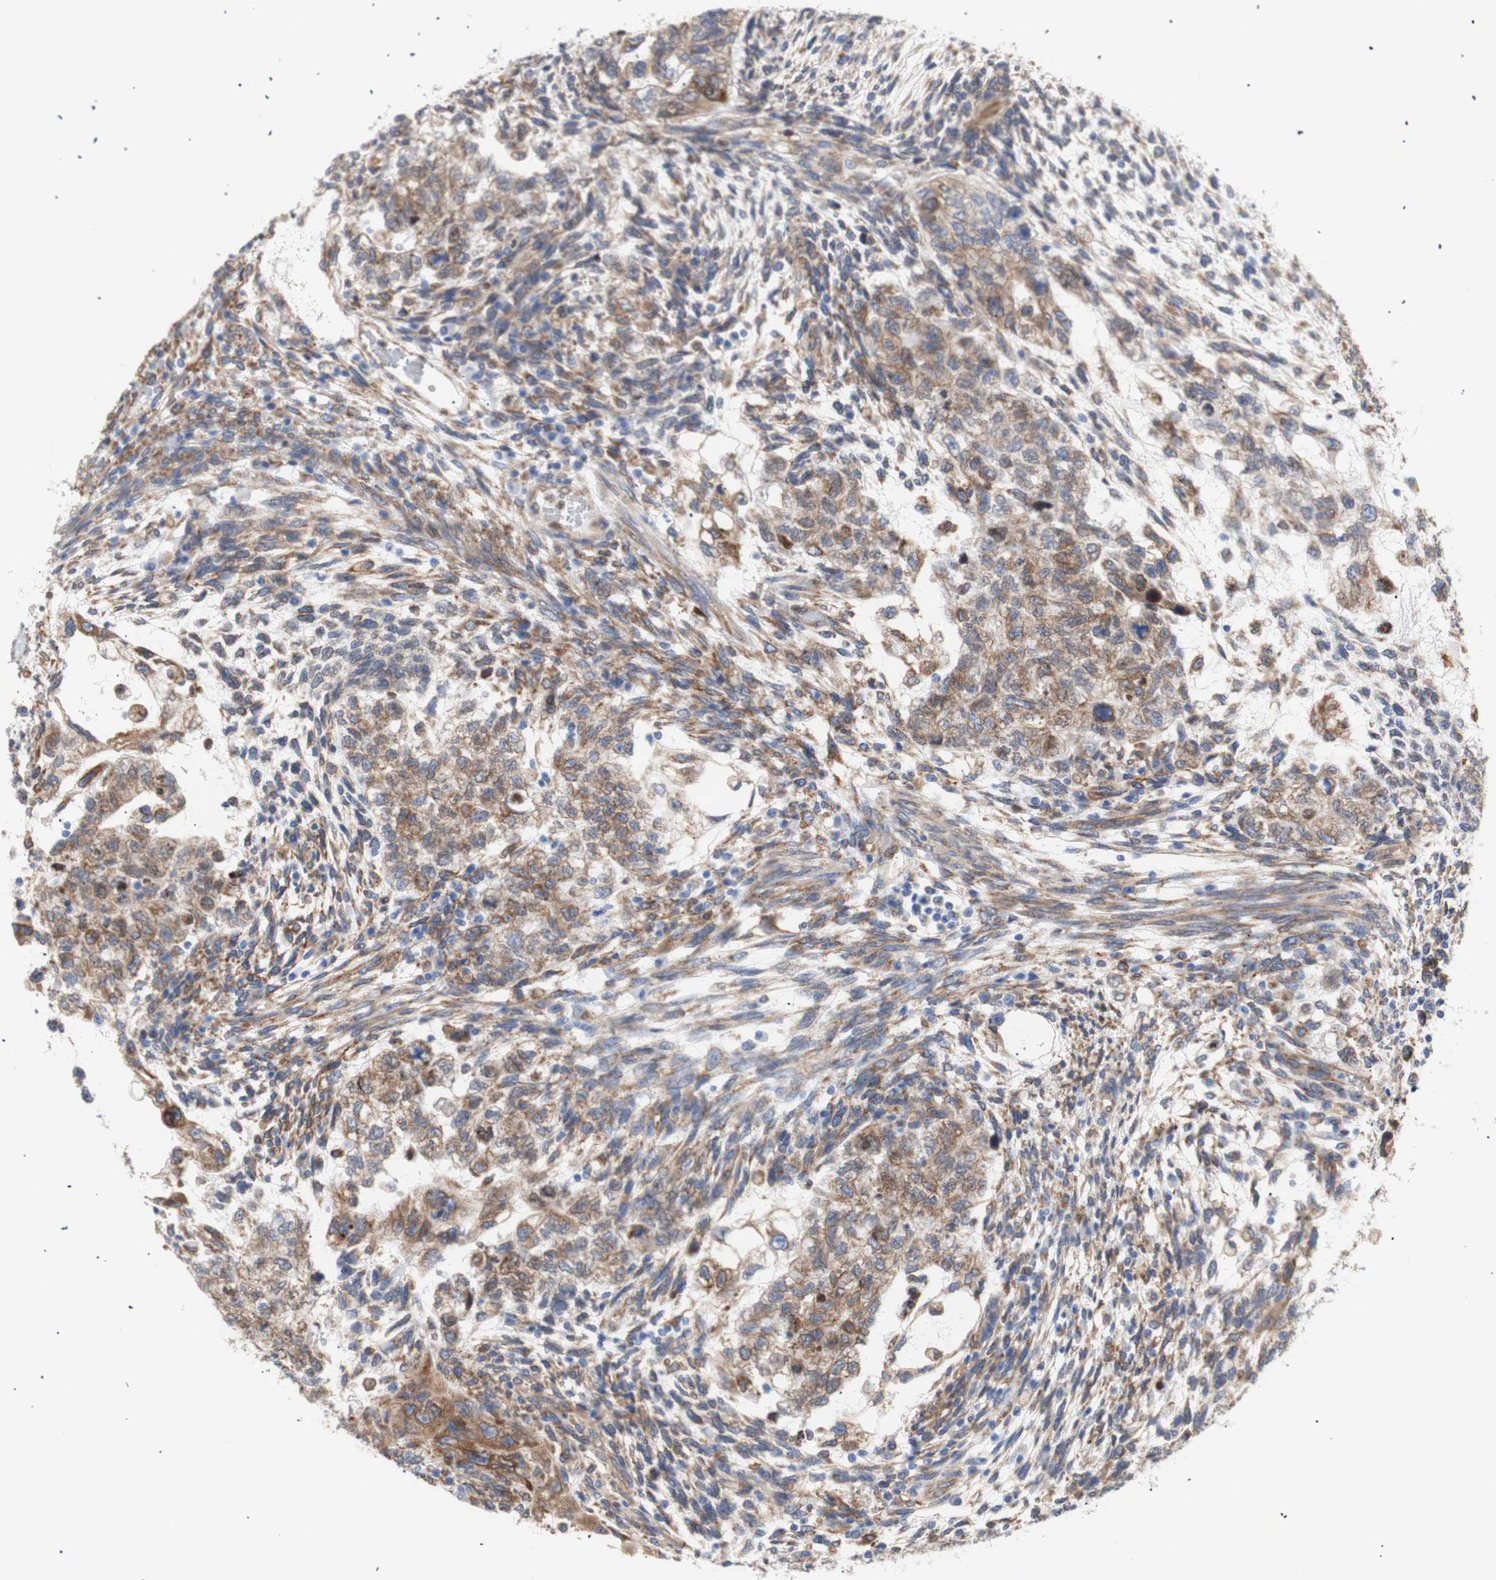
{"staining": {"intensity": "moderate", "quantity": ">75%", "location": "cytoplasmic/membranous"}, "tissue": "testis cancer", "cell_type": "Tumor cells", "image_type": "cancer", "snomed": [{"axis": "morphology", "description": "Normal tissue, NOS"}, {"axis": "morphology", "description": "Carcinoma, Embryonal, NOS"}, {"axis": "topography", "description": "Testis"}], "caption": "Testis cancer (embryonal carcinoma) was stained to show a protein in brown. There is medium levels of moderate cytoplasmic/membranous staining in about >75% of tumor cells.", "gene": "ERLIN1", "patient": {"sex": "male", "age": 36}}